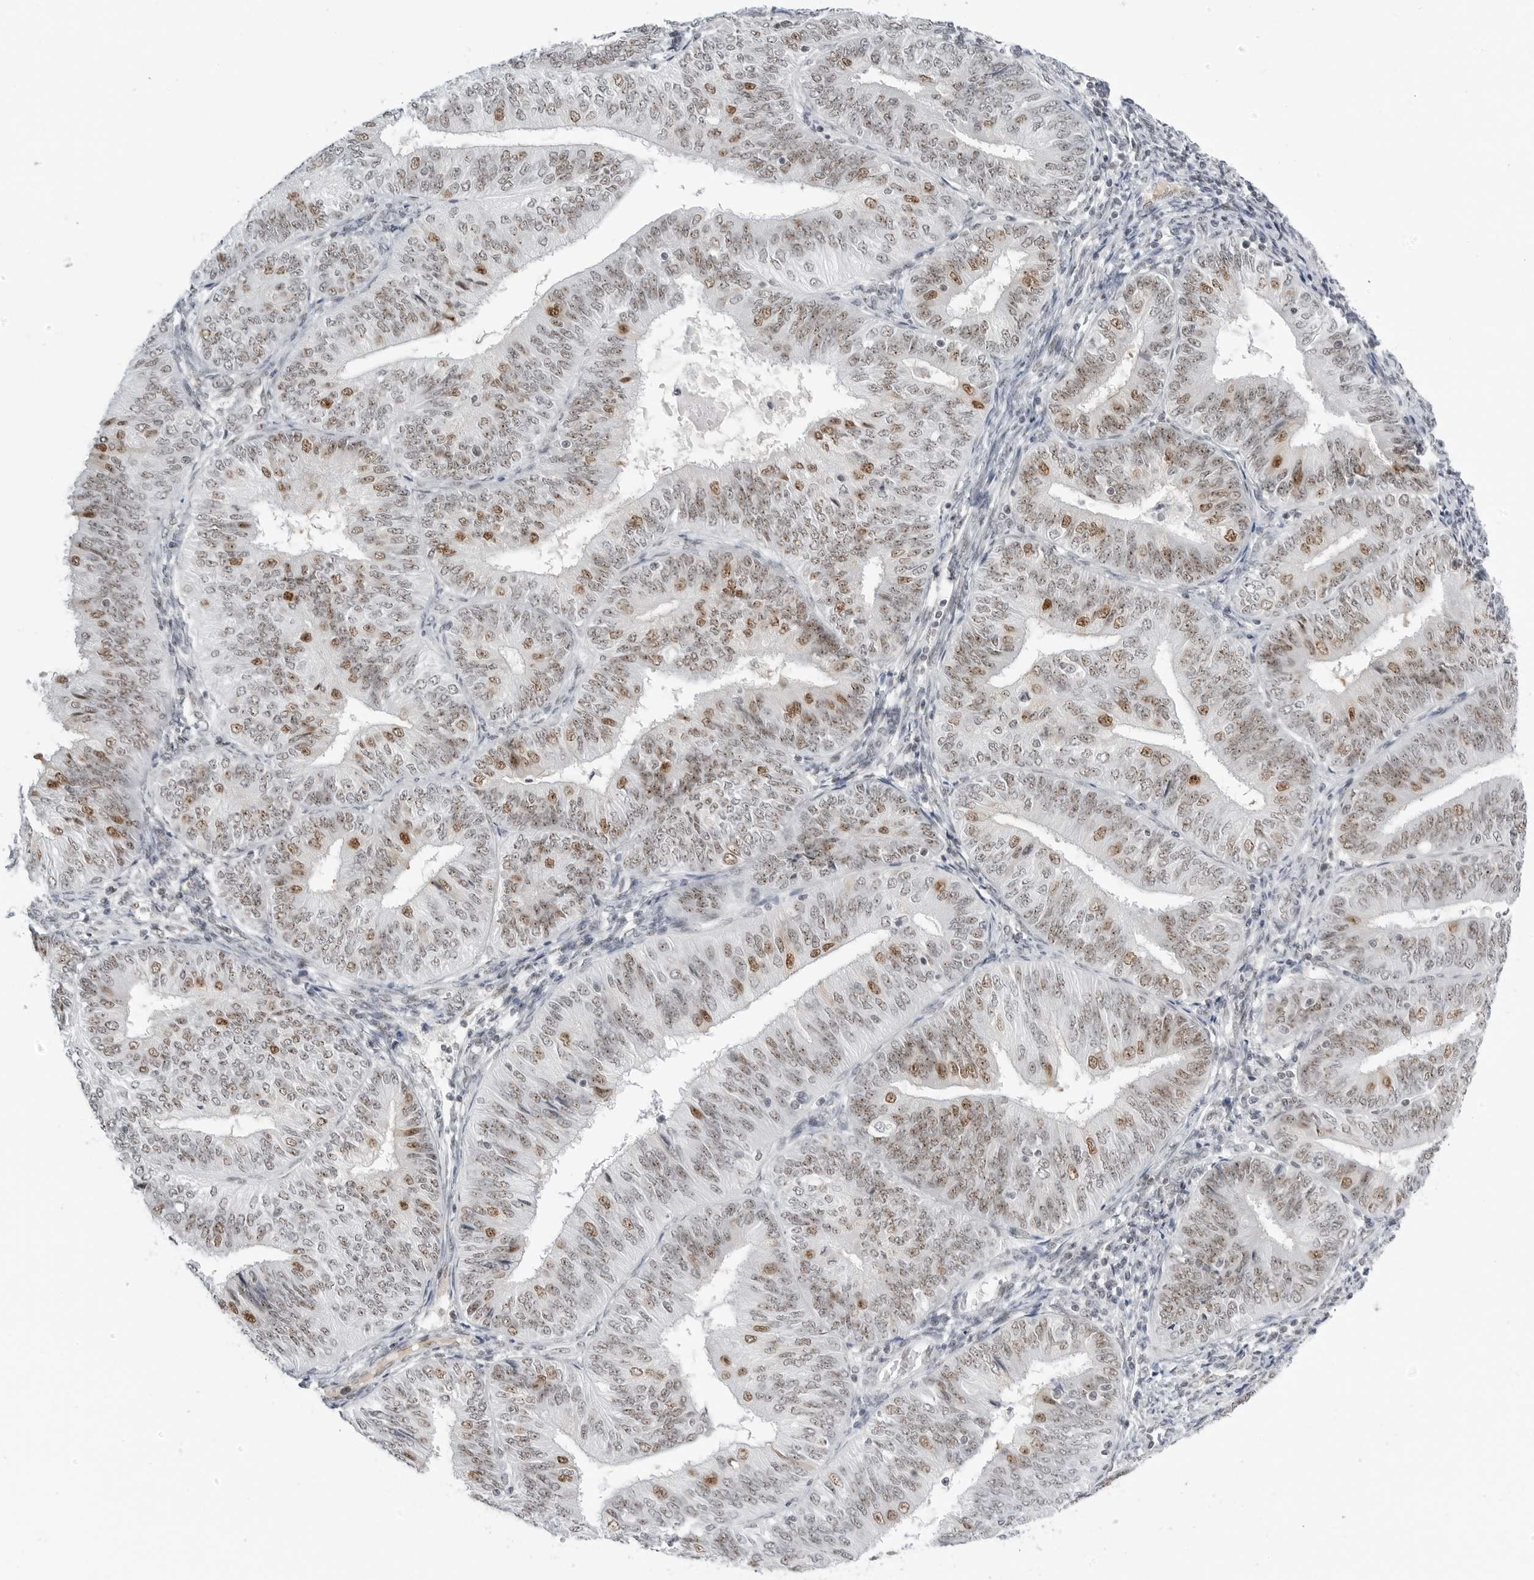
{"staining": {"intensity": "moderate", "quantity": ">75%", "location": "nuclear"}, "tissue": "endometrial cancer", "cell_type": "Tumor cells", "image_type": "cancer", "snomed": [{"axis": "morphology", "description": "Adenocarcinoma, NOS"}, {"axis": "topography", "description": "Endometrium"}], "caption": "Tumor cells demonstrate moderate nuclear positivity in about >75% of cells in endometrial cancer.", "gene": "WRAP53", "patient": {"sex": "female", "age": 58}}